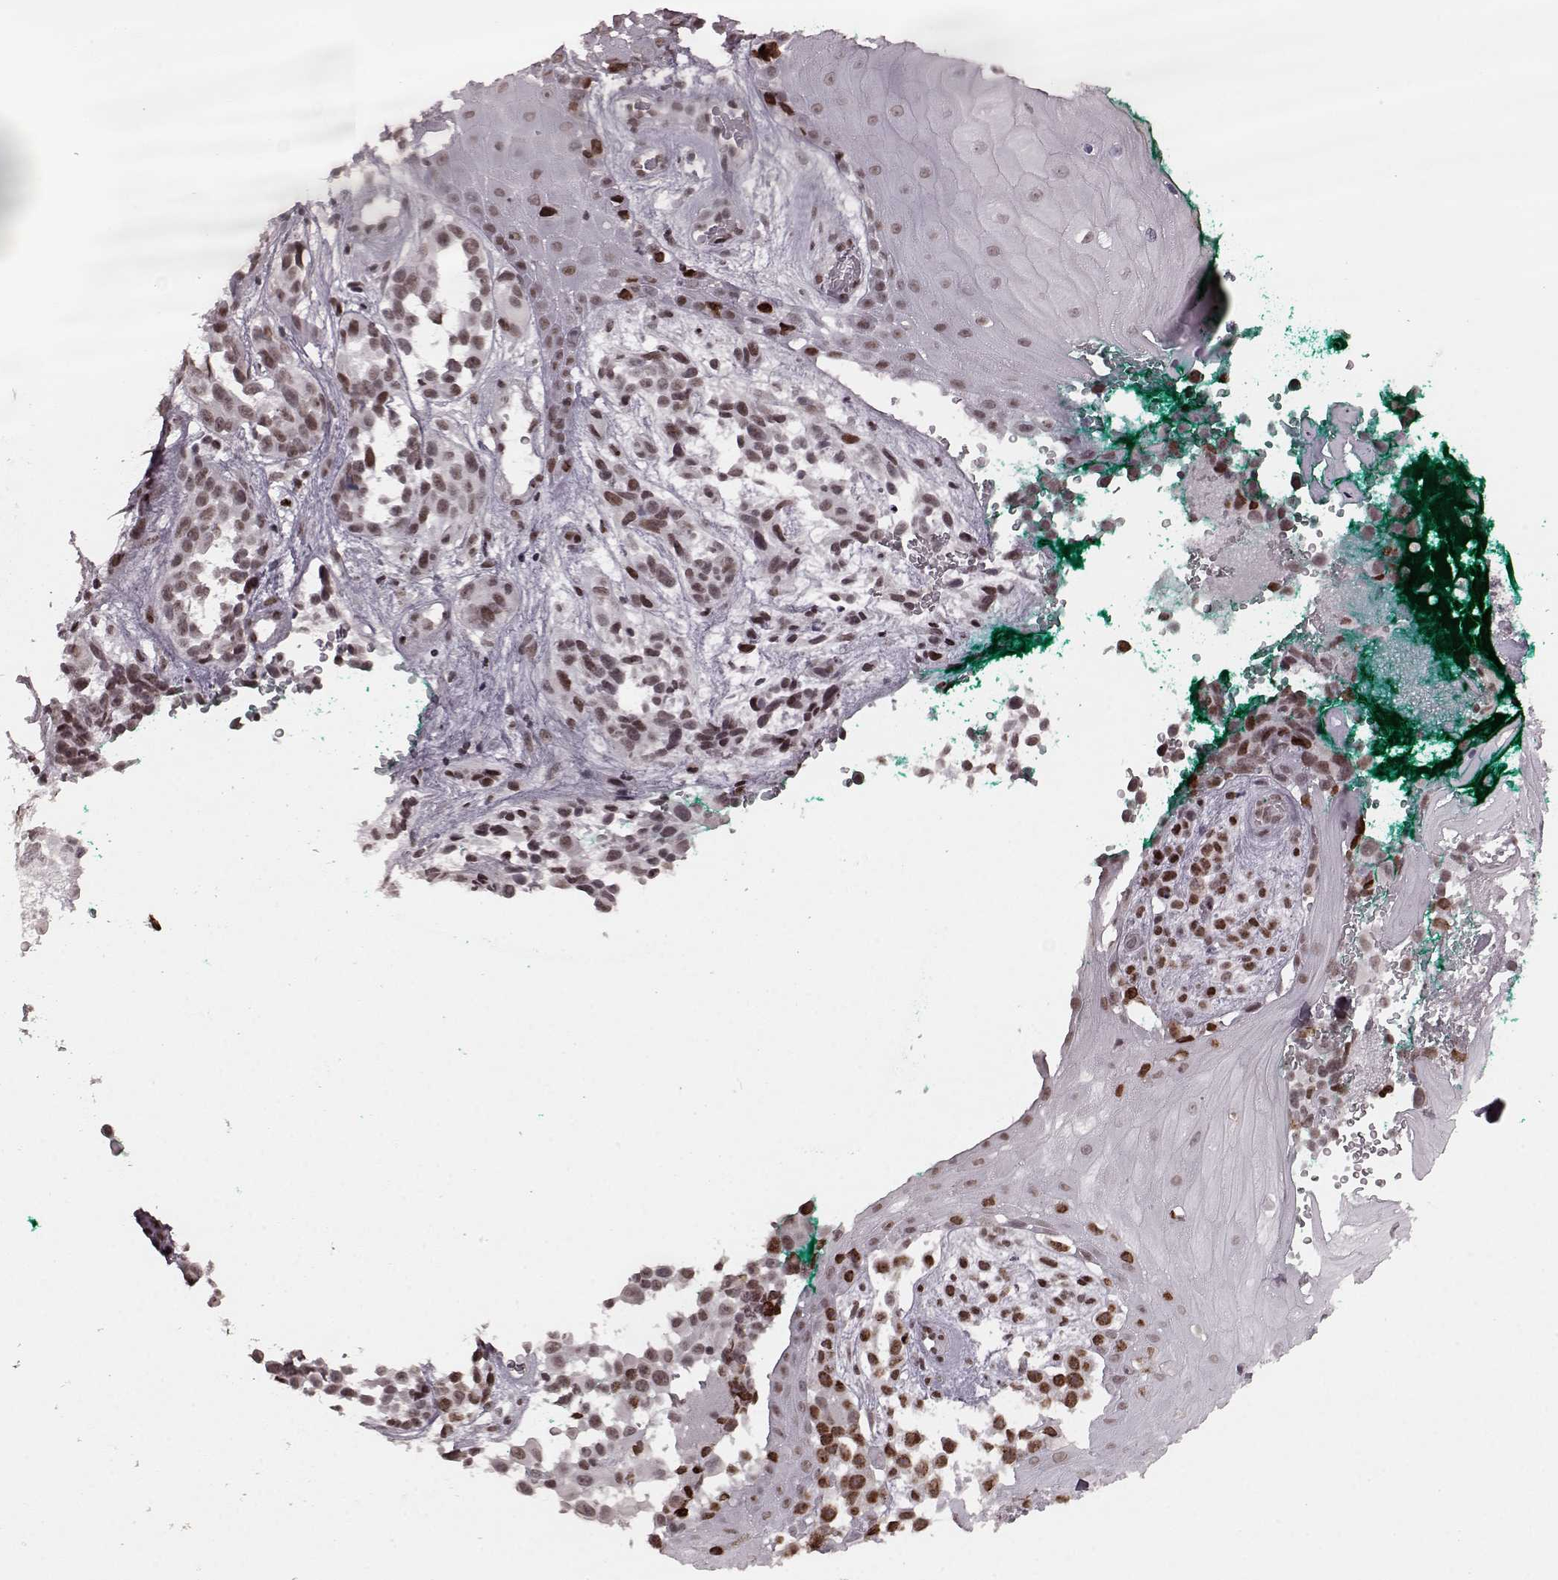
{"staining": {"intensity": "weak", "quantity": ">75%", "location": "nuclear"}, "tissue": "melanoma", "cell_type": "Tumor cells", "image_type": "cancer", "snomed": [{"axis": "morphology", "description": "Malignant melanoma, NOS"}, {"axis": "topography", "description": "Skin"}], "caption": "Immunohistochemical staining of melanoma displays low levels of weak nuclear protein expression in approximately >75% of tumor cells. (DAB IHC with brightfield microscopy, high magnification).", "gene": "NR2C1", "patient": {"sex": "female", "age": 88}}